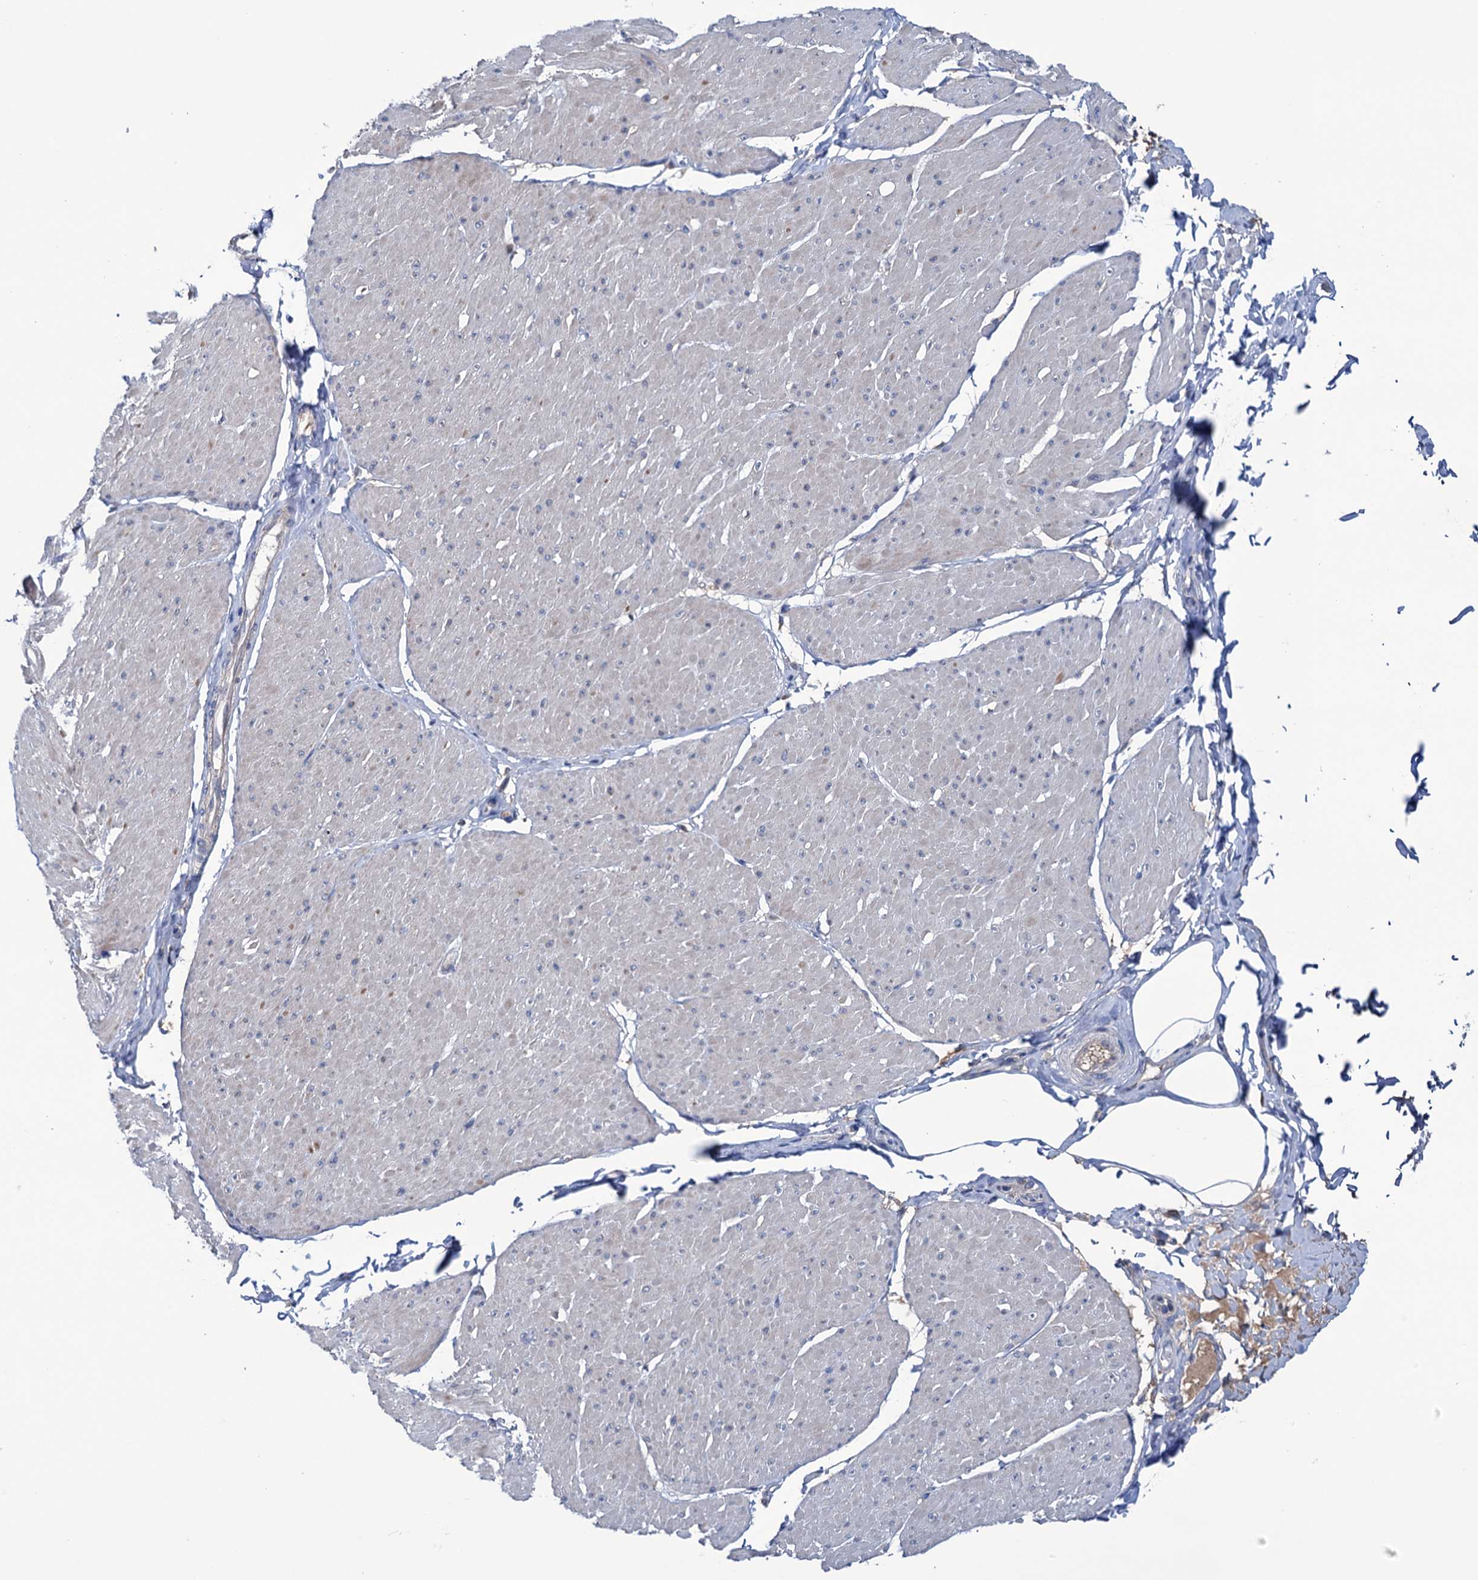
{"staining": {"intensity": "negative", "quantity": "none", "location": "none"}, "tissue": "smooth muscle", "cell_type": "Smooth muscle cells", "image_type": "normal", "snomed": [{"axis": "morphology", "description": "Urothelial carcinoma, High grade"}, {"axis": "topography", "description": "Urinary bladder"}], "caption": "IHC photomicrograph of unremarkable smooth muscle stained for a protein (brown), which reveals no positivity in smooth muscle cells. The staining is performed using DAB (3,3'-diaminobenzidine) brown chromogen with nuclei counter-stained in using hematoxylin.", "gene": "HTR3B", "patient": {"sex": "male", "age": 46}}